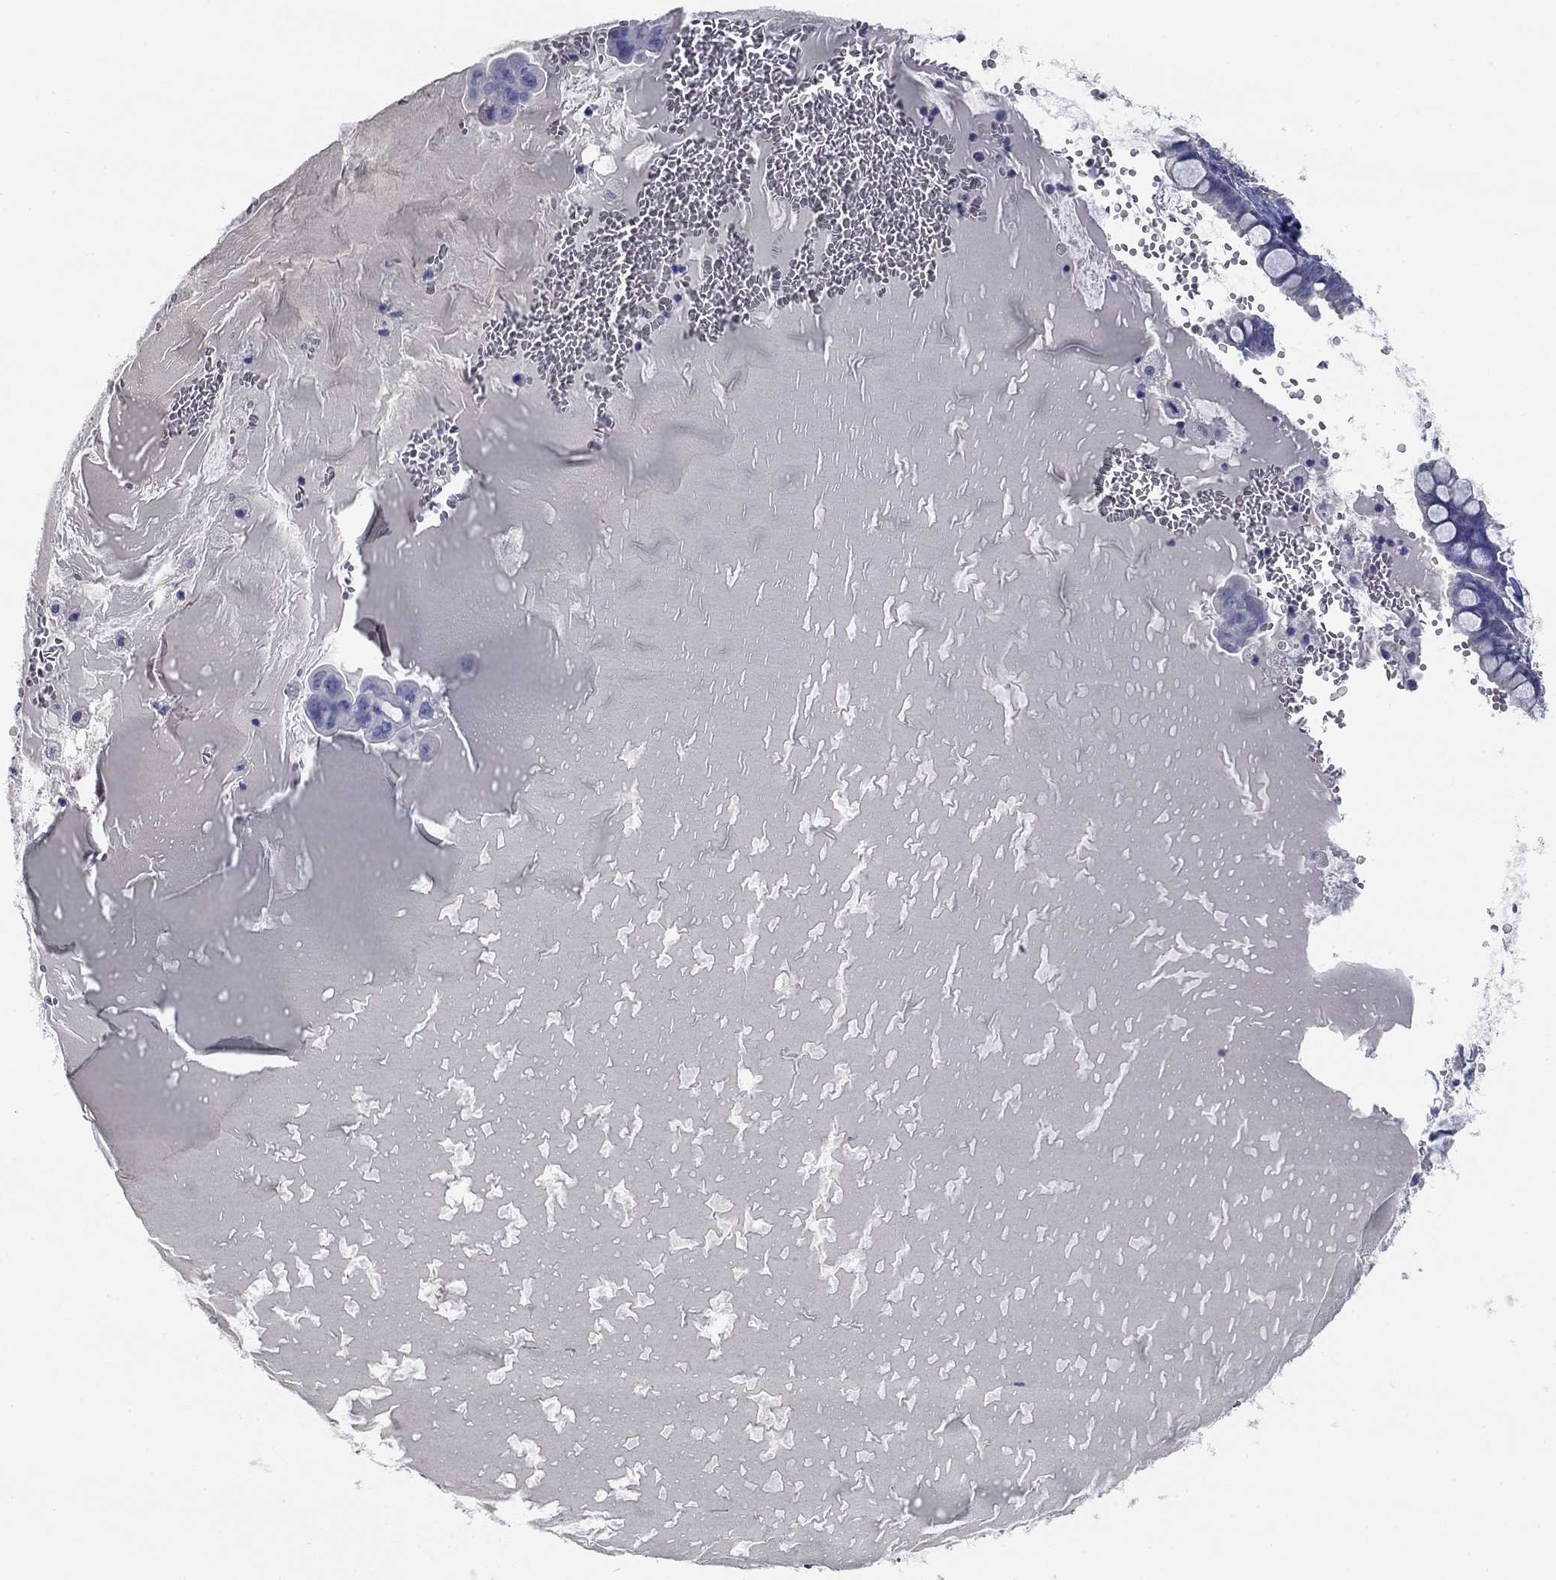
{"staining": {"intensity": "negative", "quantity": "none", "location": "none"}, "tissue": "ovarian cancer", "cell_type": "Tumor cells", "image_type": "cancer", "snomed": [{"axis": "morphology", "description": "Cystadenocarcinoma, mucinous, NOS"}, {"axis": "topography", "description": "Ovary"}], "caption": "Immunohistochemistry (IHC) micrograph of neoplastic tissue: human ovarian cancer (mucinous cystadenocarcinoma) stained with DAB displays no significant protein positivity in tumor cells.", "gene": "APOC3", "patient": {"sex": "female", "age": 63}}